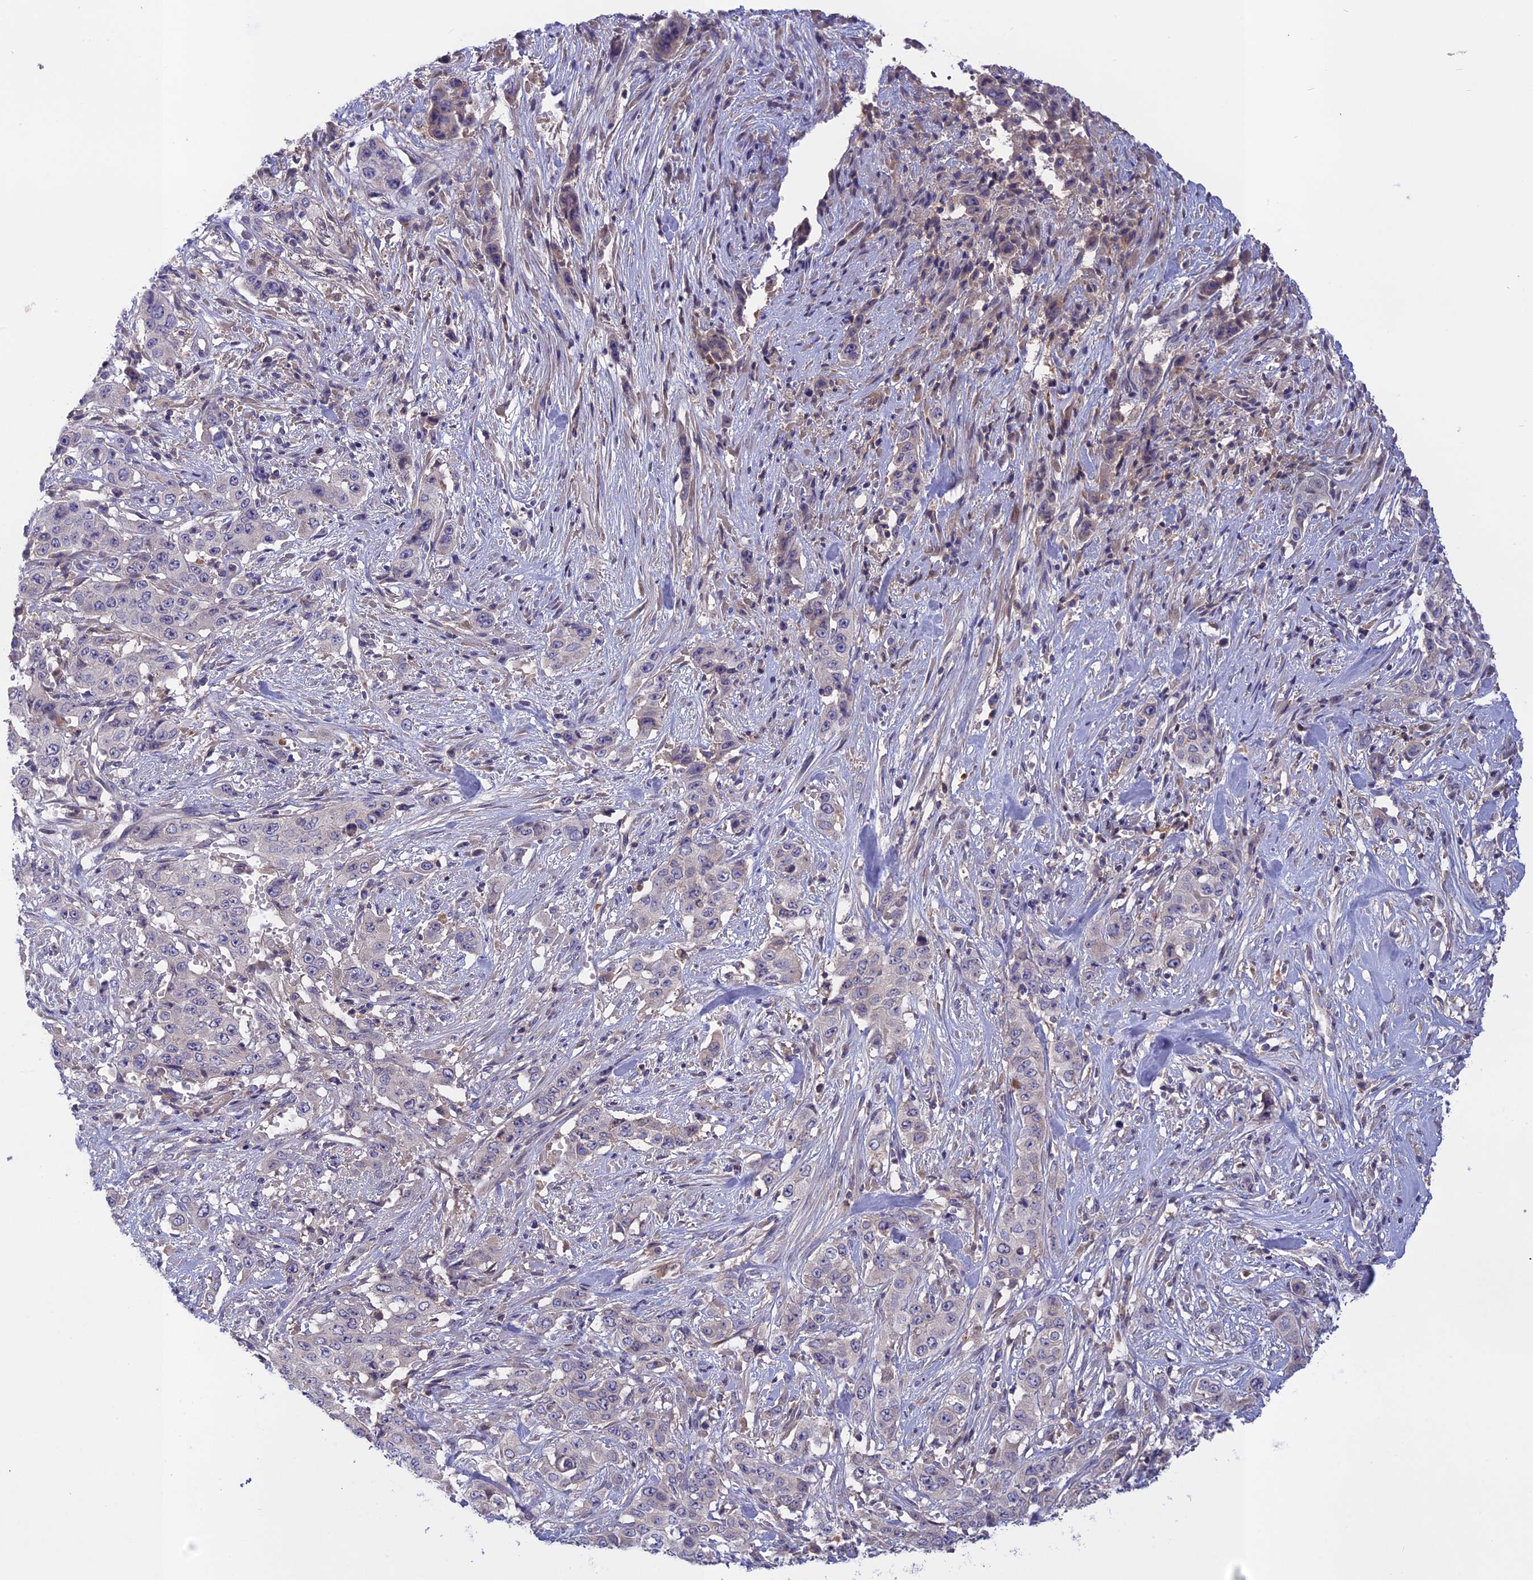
{"staining": {"intensity": "negative", "quantity": "none", "location": "none"}, "tissue": "stomach cancer", "cell_type": "Tumor cells", "image_type": "cancer", "snomed": [{"axis": "morphology", "description": "Adenocarcinoma, NOS"}, {"axis": "topography", "description": "Stomach, upper"}], "caption": "Immunohistochemistry (IHC) of human stomach cancer (adenocarcinoma) demonstrates no positivity in tumor cells. (DAB immunohistochemistry with hematoxylin counter stain).", "gene": "ADO", "patient": {"sex": "male", "age": 62}}